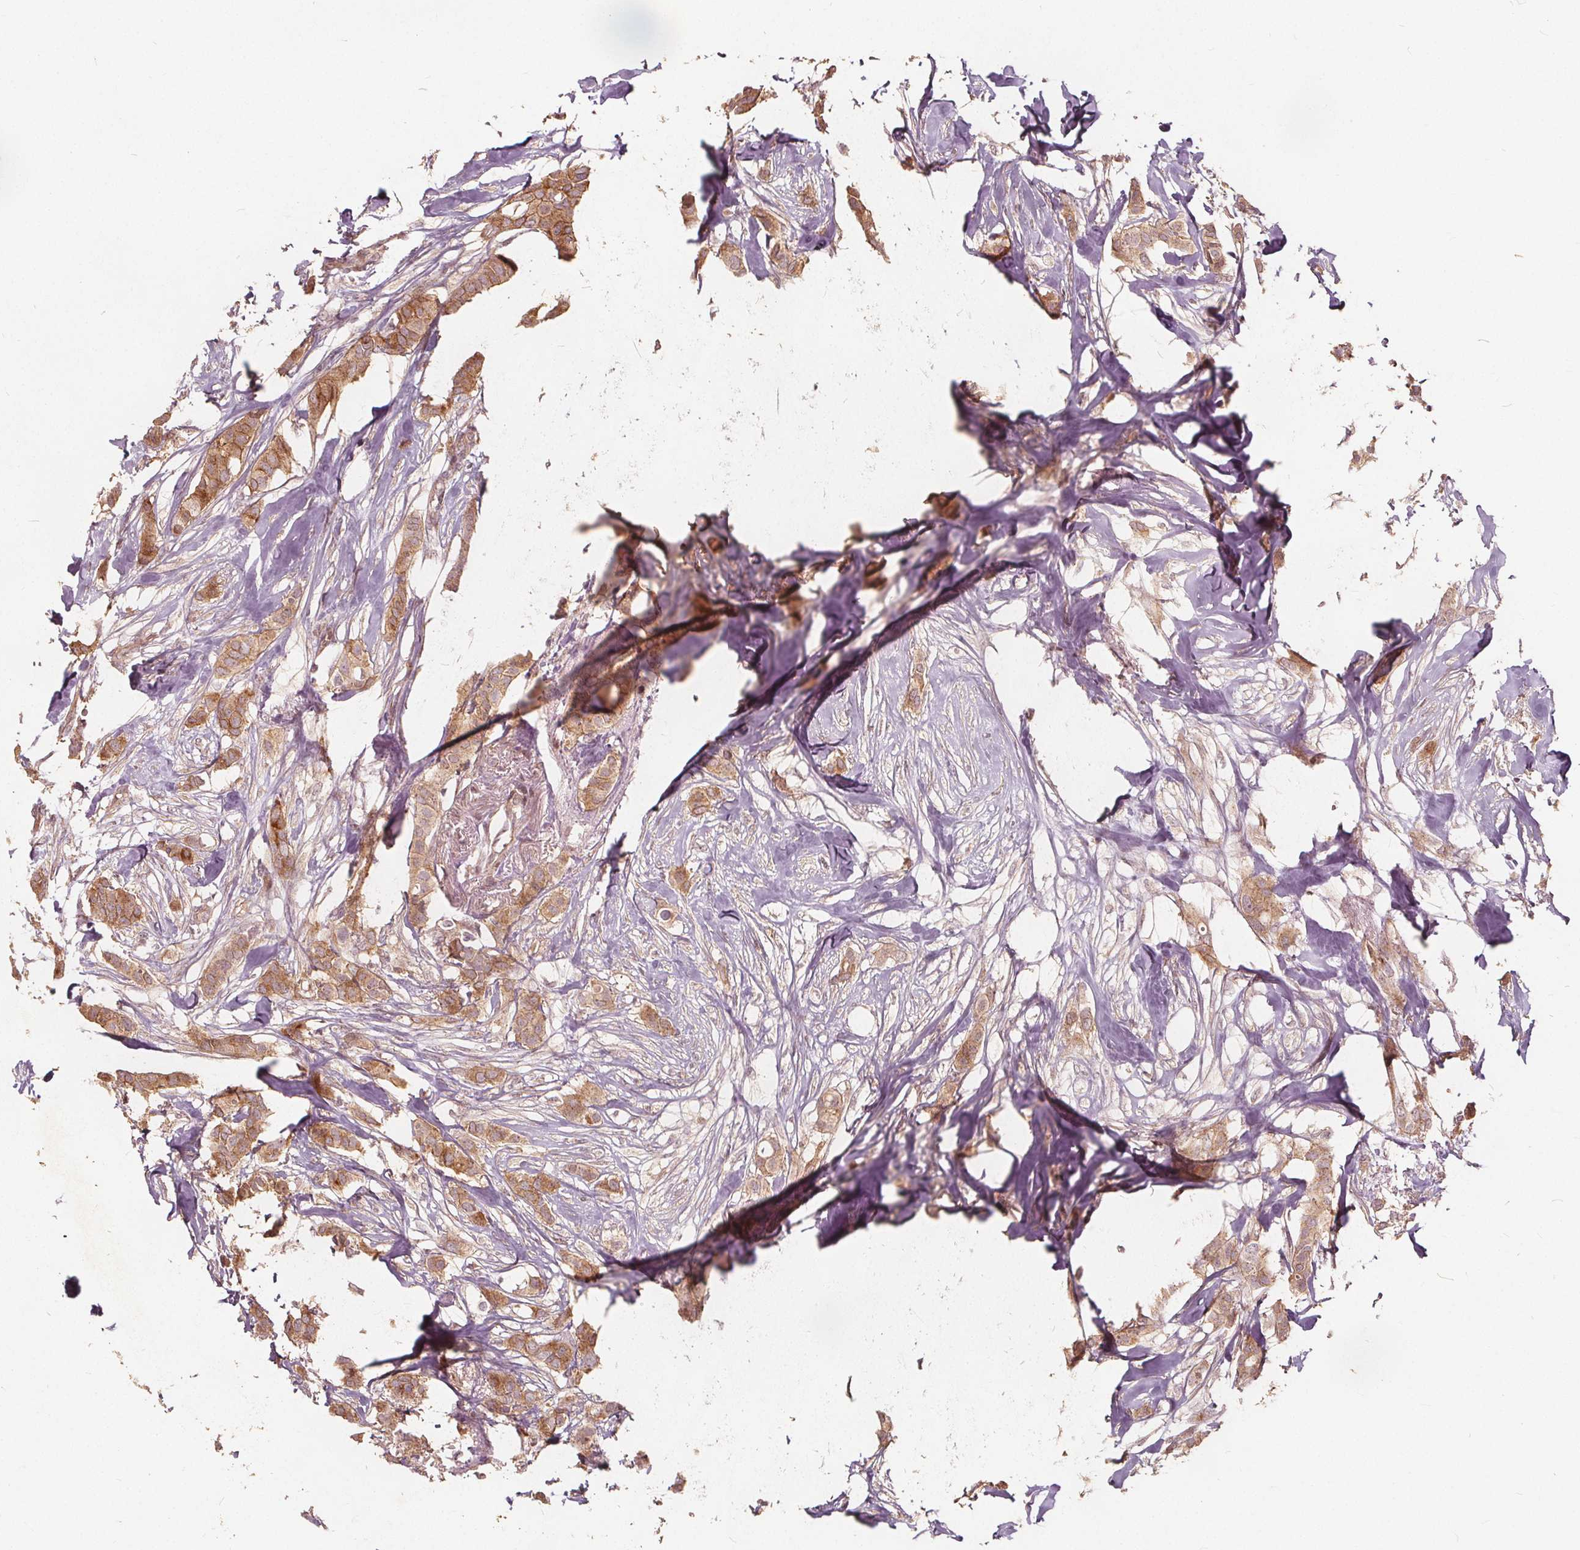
{"staining": {"intensity": "moderate", "quantity": ">75%", "location": "cytoplasmic/membranous"}, "tissue": "breast cancer", "cell_type": "Tumor cells", "image_type": "cancer", "snomed": [{"axis": "morphology", "description": "Duct carcinoma"}, {"axis": "topography", "description": "Breast"}], "caption": "Breast cancer stained with immunohistochemistry (IHC) exhibits moderate cytoplasmic/membranous positivity in approximately >75% of tumor cells.", "gene": "PTPRT", "patient": {"sex": "female", "age": 62}}